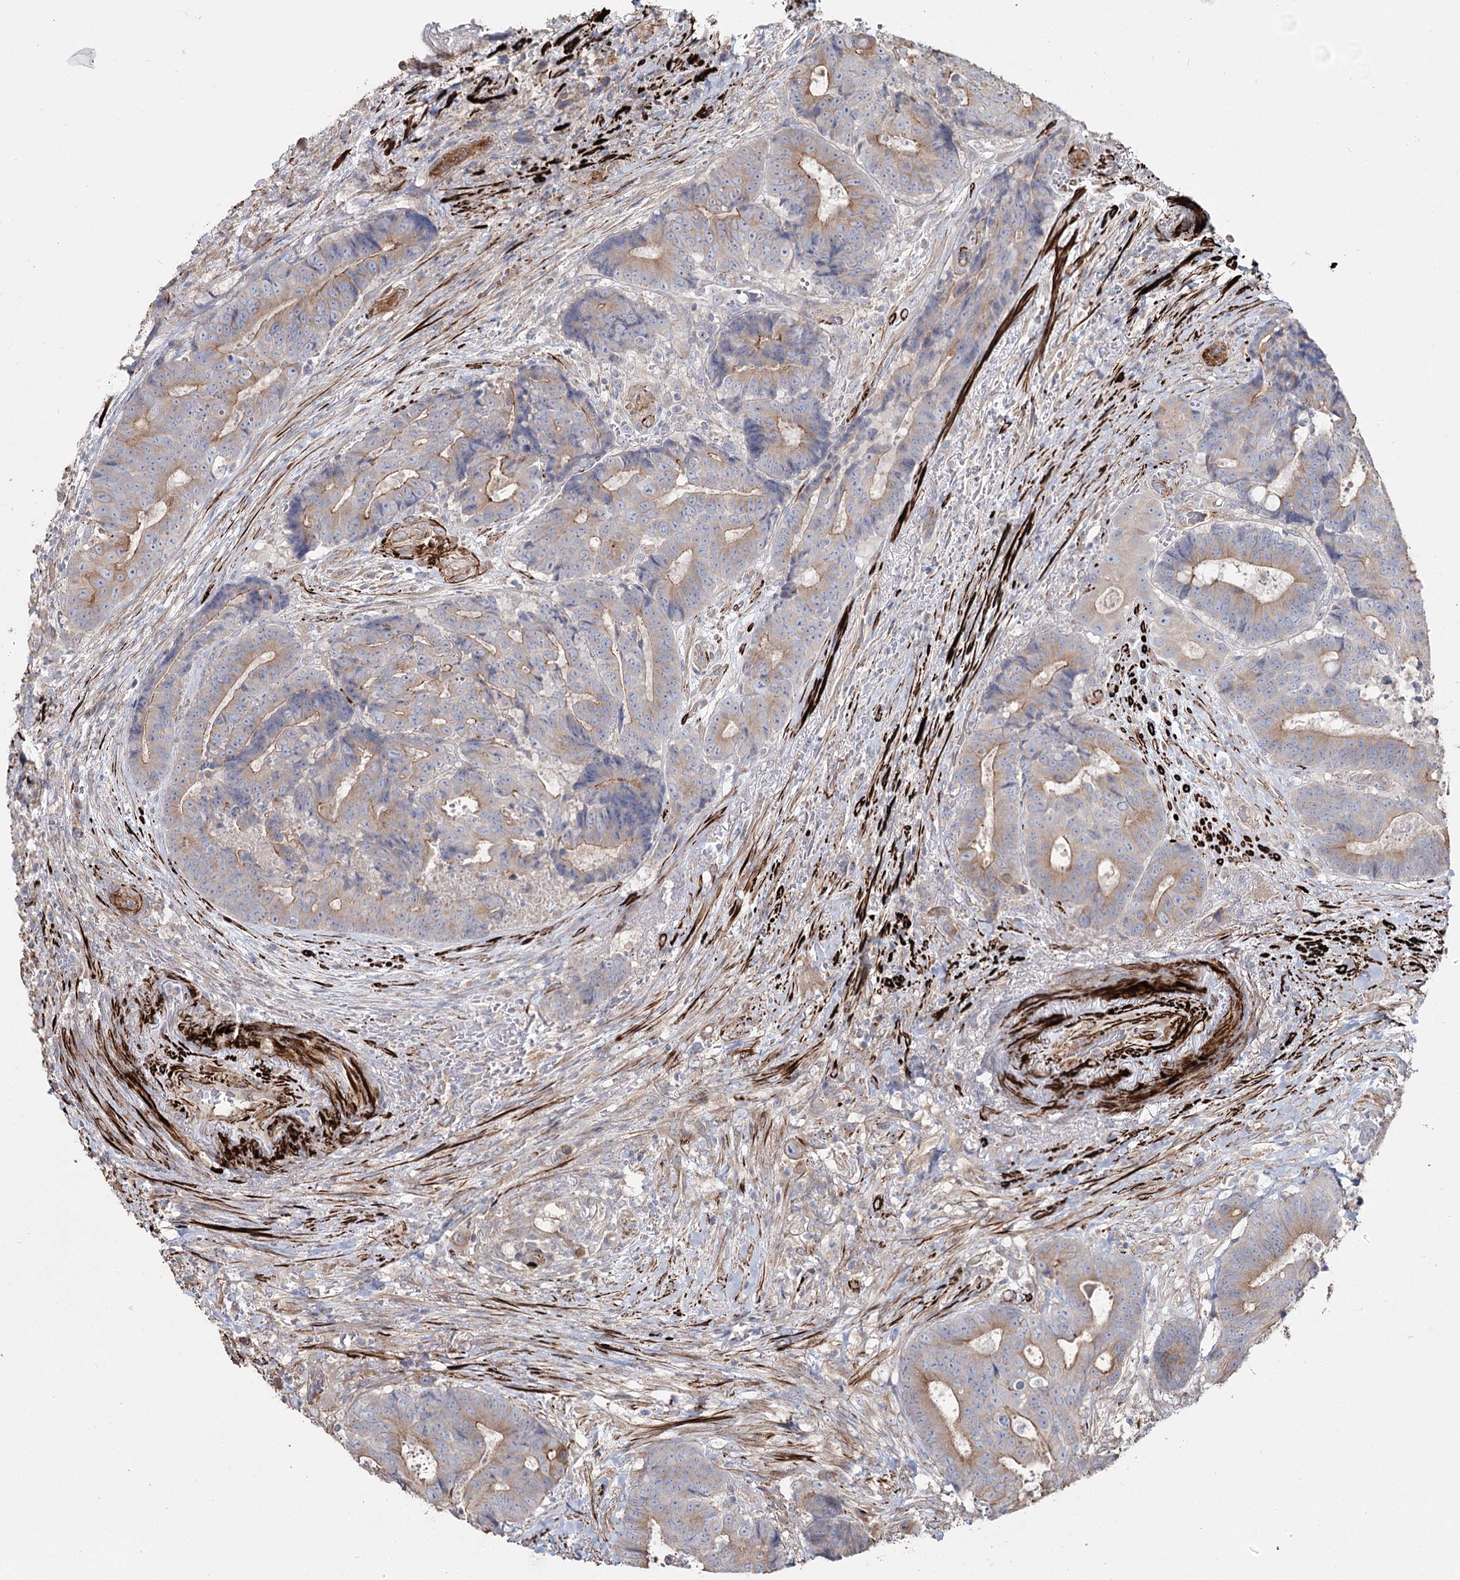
{"staining": {"intensity": "weak", "quantity": ">75%", "location": "cytoplasmic/membranous"}, "tissue": "colorectal cancer", "cell_type": "Tumor cells", "image_type": "cancer", "snomed": [{"axis": "morphology", "description": "Adenocarcinoma, NOS"}, {"axis": "topography", "description": "Rectum"}], "caption": "An image showing weak cytoplasmic/membranous staining in about >75% of tumor cells in colorectal adenocarcinoma, as visualized by brown immunohistochemical staining.", "gene": "SUMF1", "patient": {"sex": "male", "age": 69}}